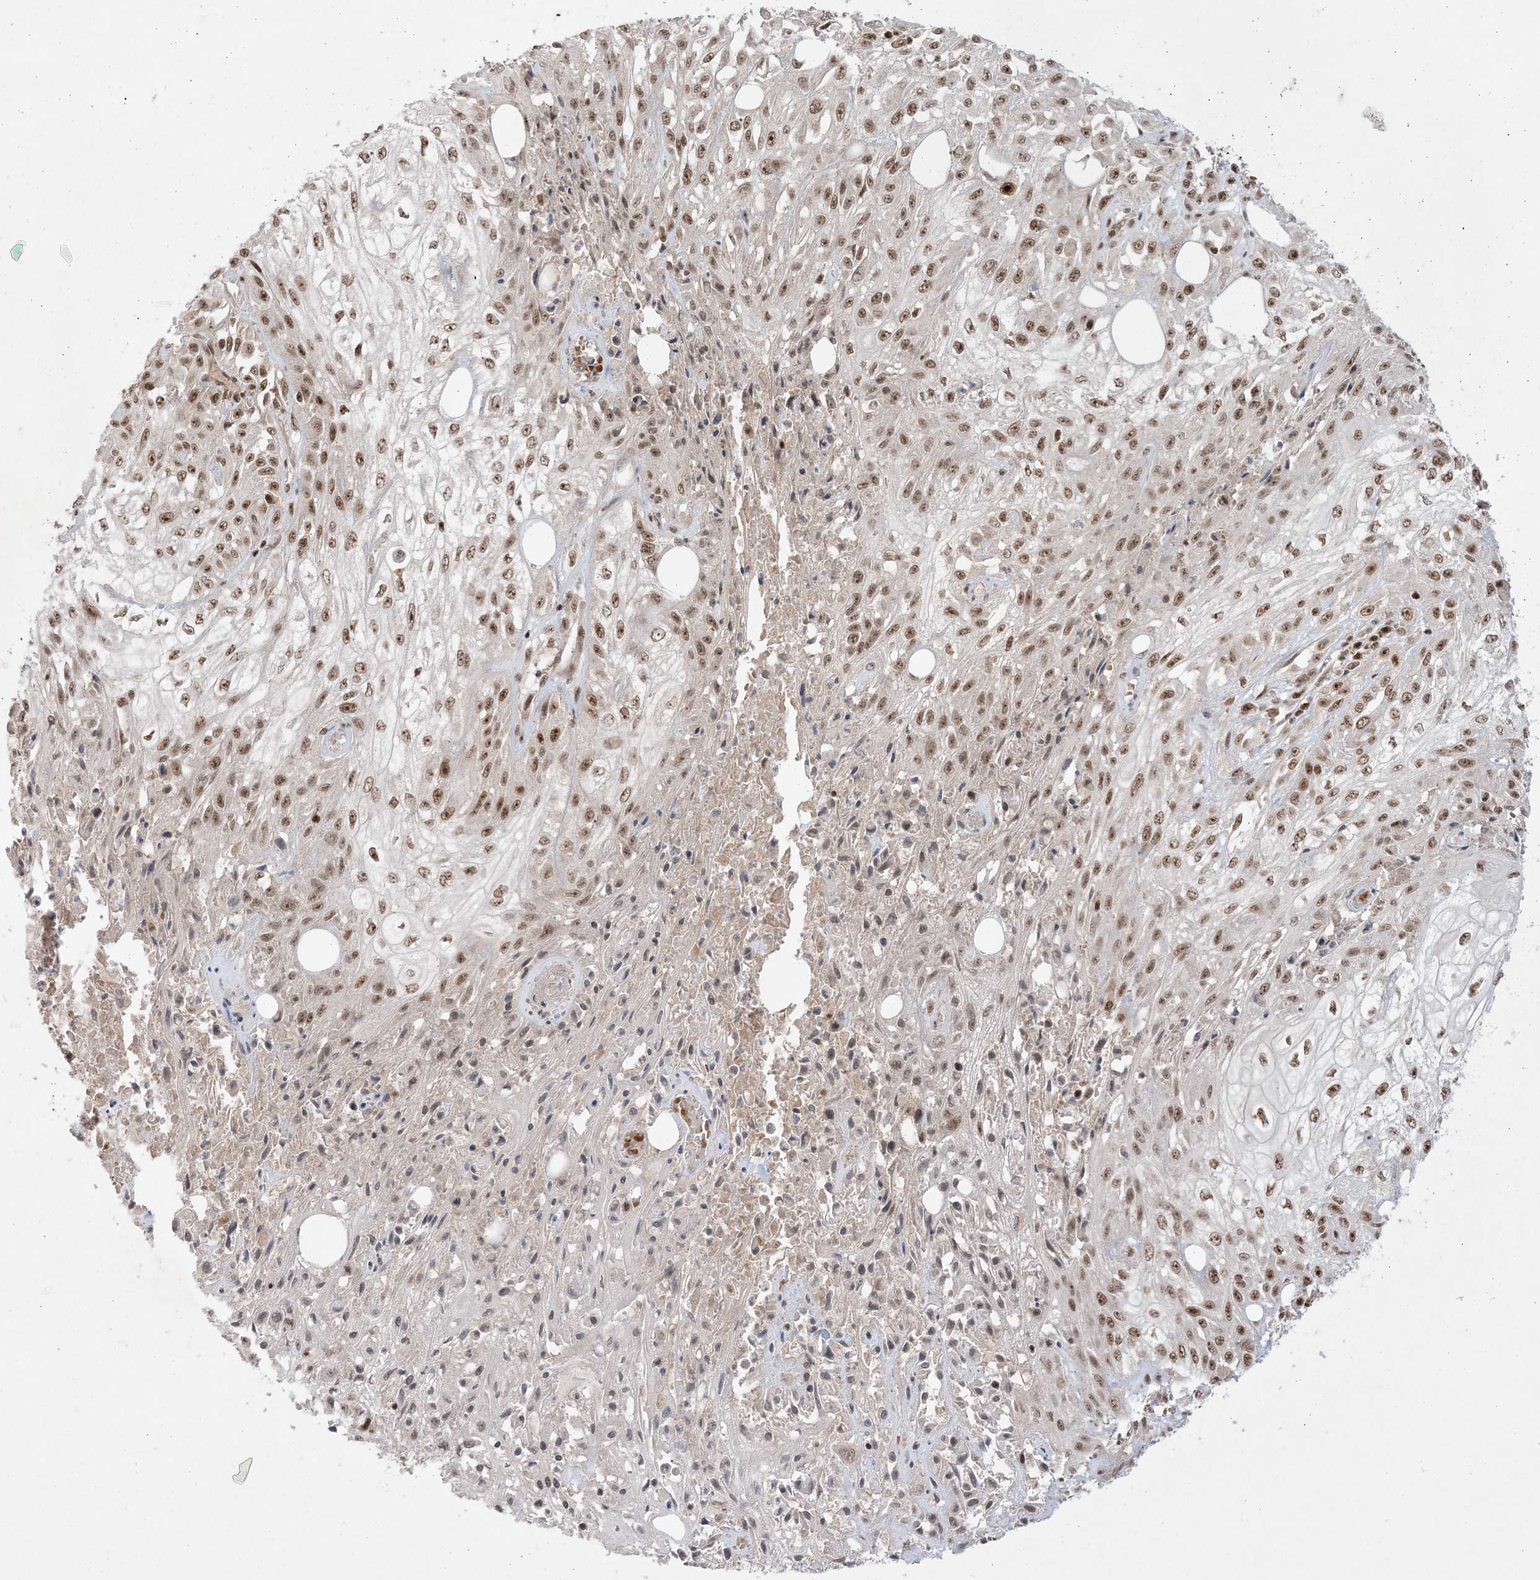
{"staining": {"intensity": "moderate", "quantity": ">75%", "location": "nuclear"}, "tissue": "skin cancer", "cell_type": "Tumor cells", "image_type": "cancer", "snomed": [{"axis": "morphology", "description": "Squamous cell carcinoma, NOS"}, {"axis": "morphology", "description": "Squamous cell carcinoma, metastatic, NOS"}, {"axis": "topography", "description": "Skin"}, {"axis": "topography", "description": "Lymph node"}], "caption": "Protein analysis of skin squamous cell carcinoma tissue shows moderate nuclear positivity in about >75% of tumor cells.", "gene": "PPIL2", "patient": {"sex": "male", "age": 75}}